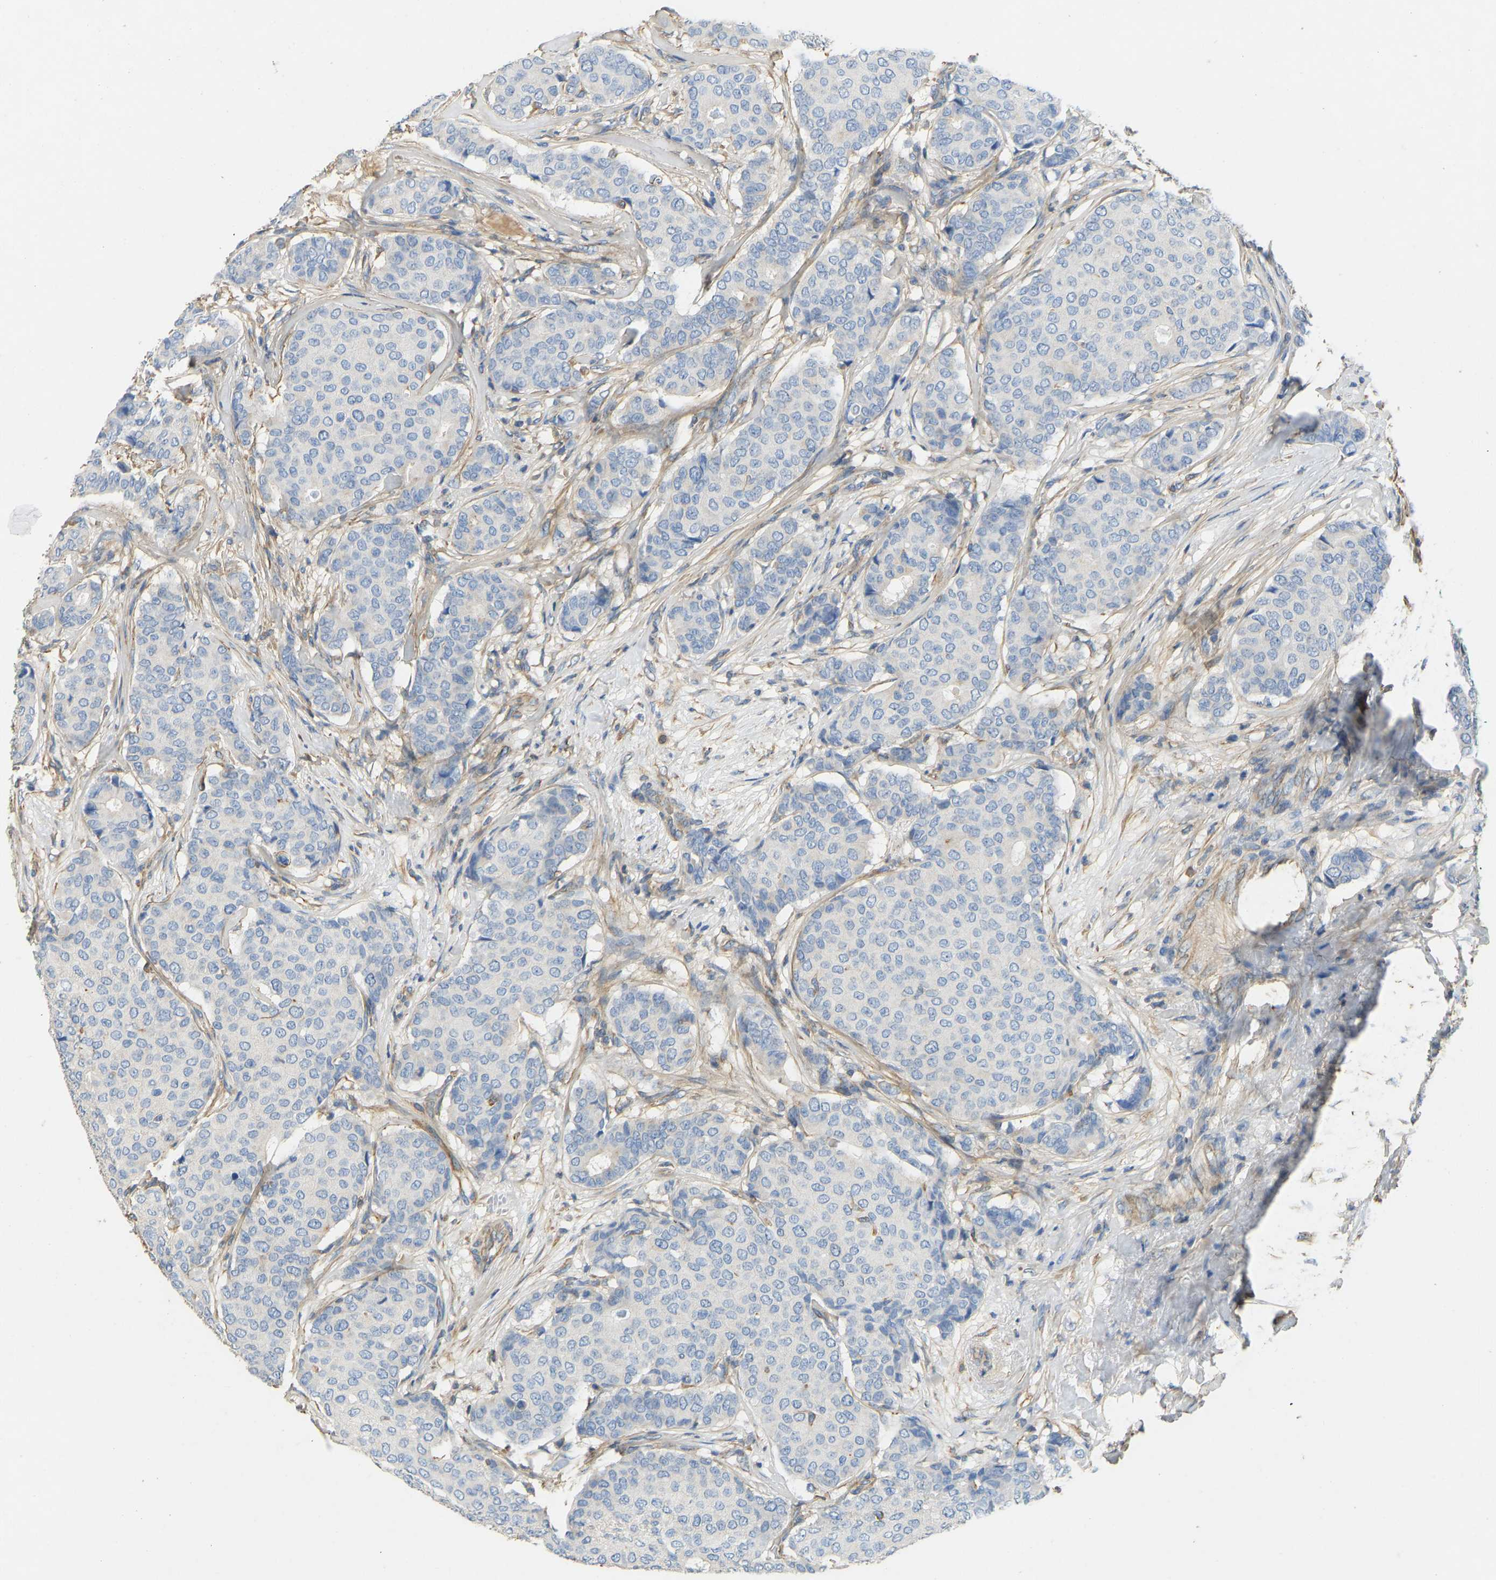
{"staining": {"intensity": "negative", "quantity": "none", "location": "none"}, "tissue": "breast cancer", "cell_type": "Tumor cells", "image_type": "cancer", "snomed": [{"axis": "morphology", "description": "Duct carcinoma"}, {"axis": "topography", "description": "Breast"}], "caption": "Immunohistochemistry (IHC) histopathology image of neoplastic tissue: breast invasive ductal carcinoma stained with DAB demonstrates no significant protein positivity in tumor cells.", "gene": "TECTA", "patient": {"sex": "female", "age": 75}}